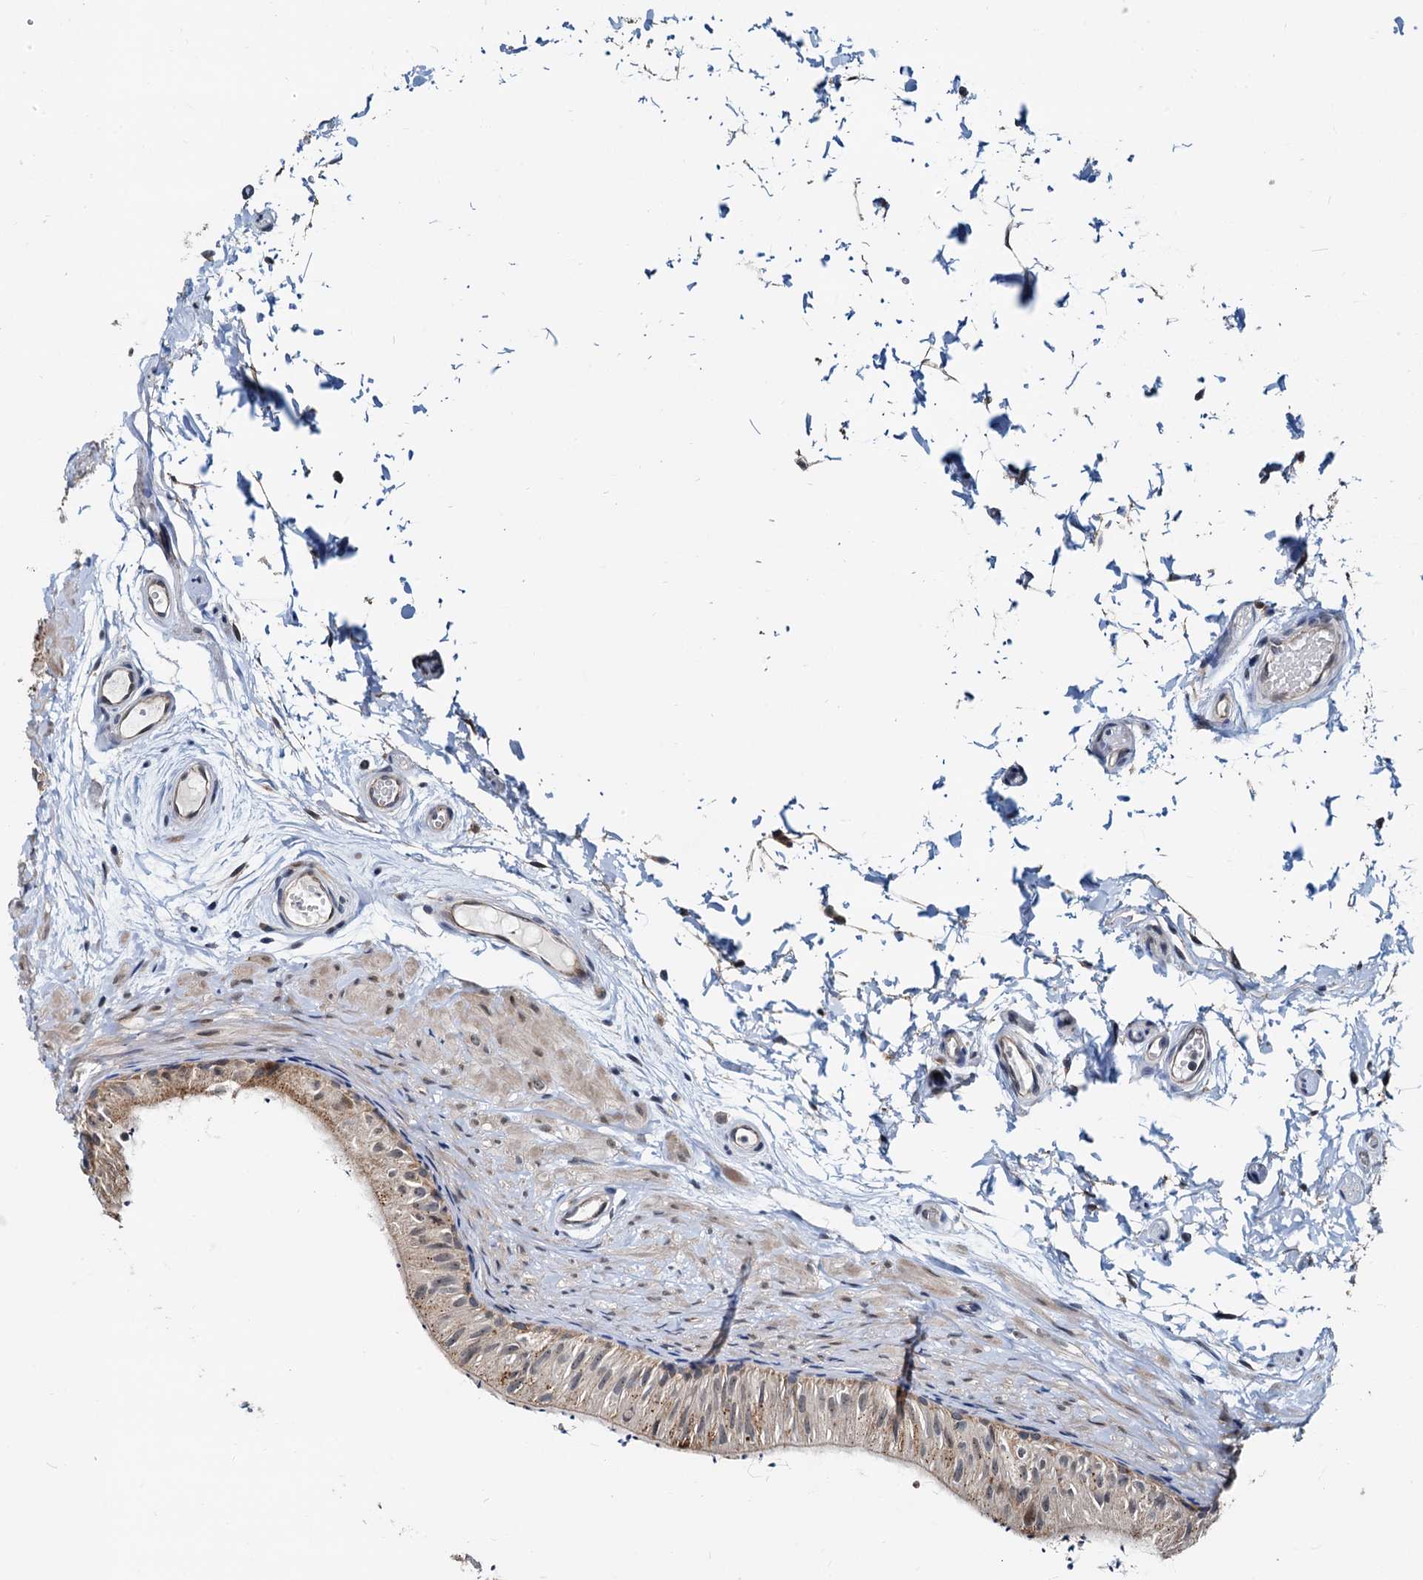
{"staining": {"intensity": "moderate", "quantity": "25%-75%", "location": "cytoplasmic/membranous"}, "tissue": "epididymis", "cell_type": "Glandular cells", "image_type": "normal", "snomed": [{"axis": "morphology", "description": "Normal tissue, NOS"}, {"axis": "topography", "description": "Epididymis"}], "caption": "IHC (DAB) staining of unremarkable human epididymis displays moderate cytoplasmic/membranous protein positivity in about 25%-75% of glandular cells. Using DAB (brown) and hematoxylin (blue) stains, captured at high magnification using brightfield microscopy.", "gene": "MCMBP", "patient": {"sex": "male", "age": 50}}